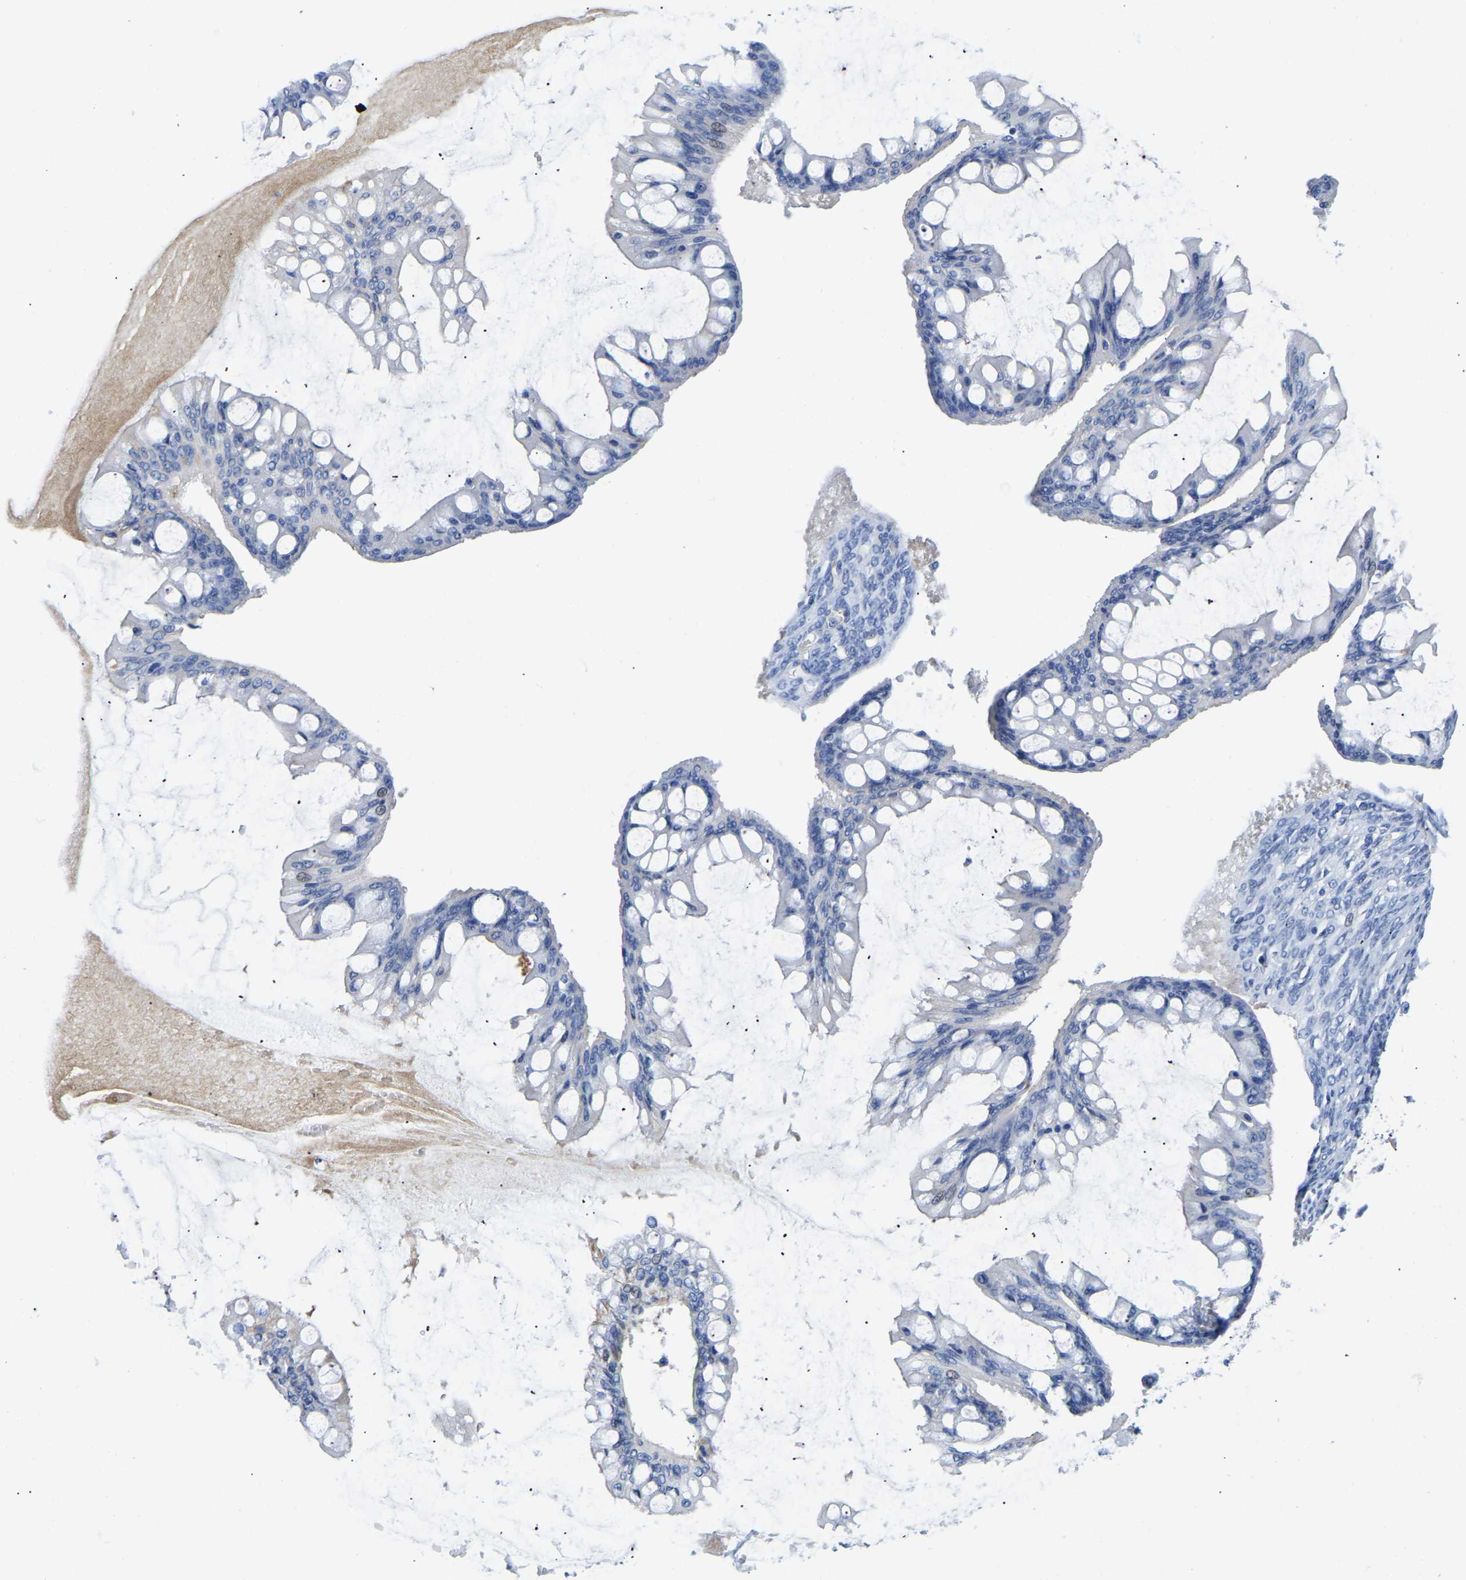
{"staining": {"intensity": "negative", "quantity": "none", "location": "none"}, "tissue": "ovarian cancer", "cell_type": "Tumor cells", "image_type": "cancer", "snomed": [{"axis": "morphology", "description": "Cystadenocarcinoma, mucinous, NOS"}, {"axis": "topography", "description": "Ovary"}], "caption": "There is no significant expression in tumor cells of ovarian cancer.", "gene": "UPK3A", "patient": {"sex": "female", "age": 73}}